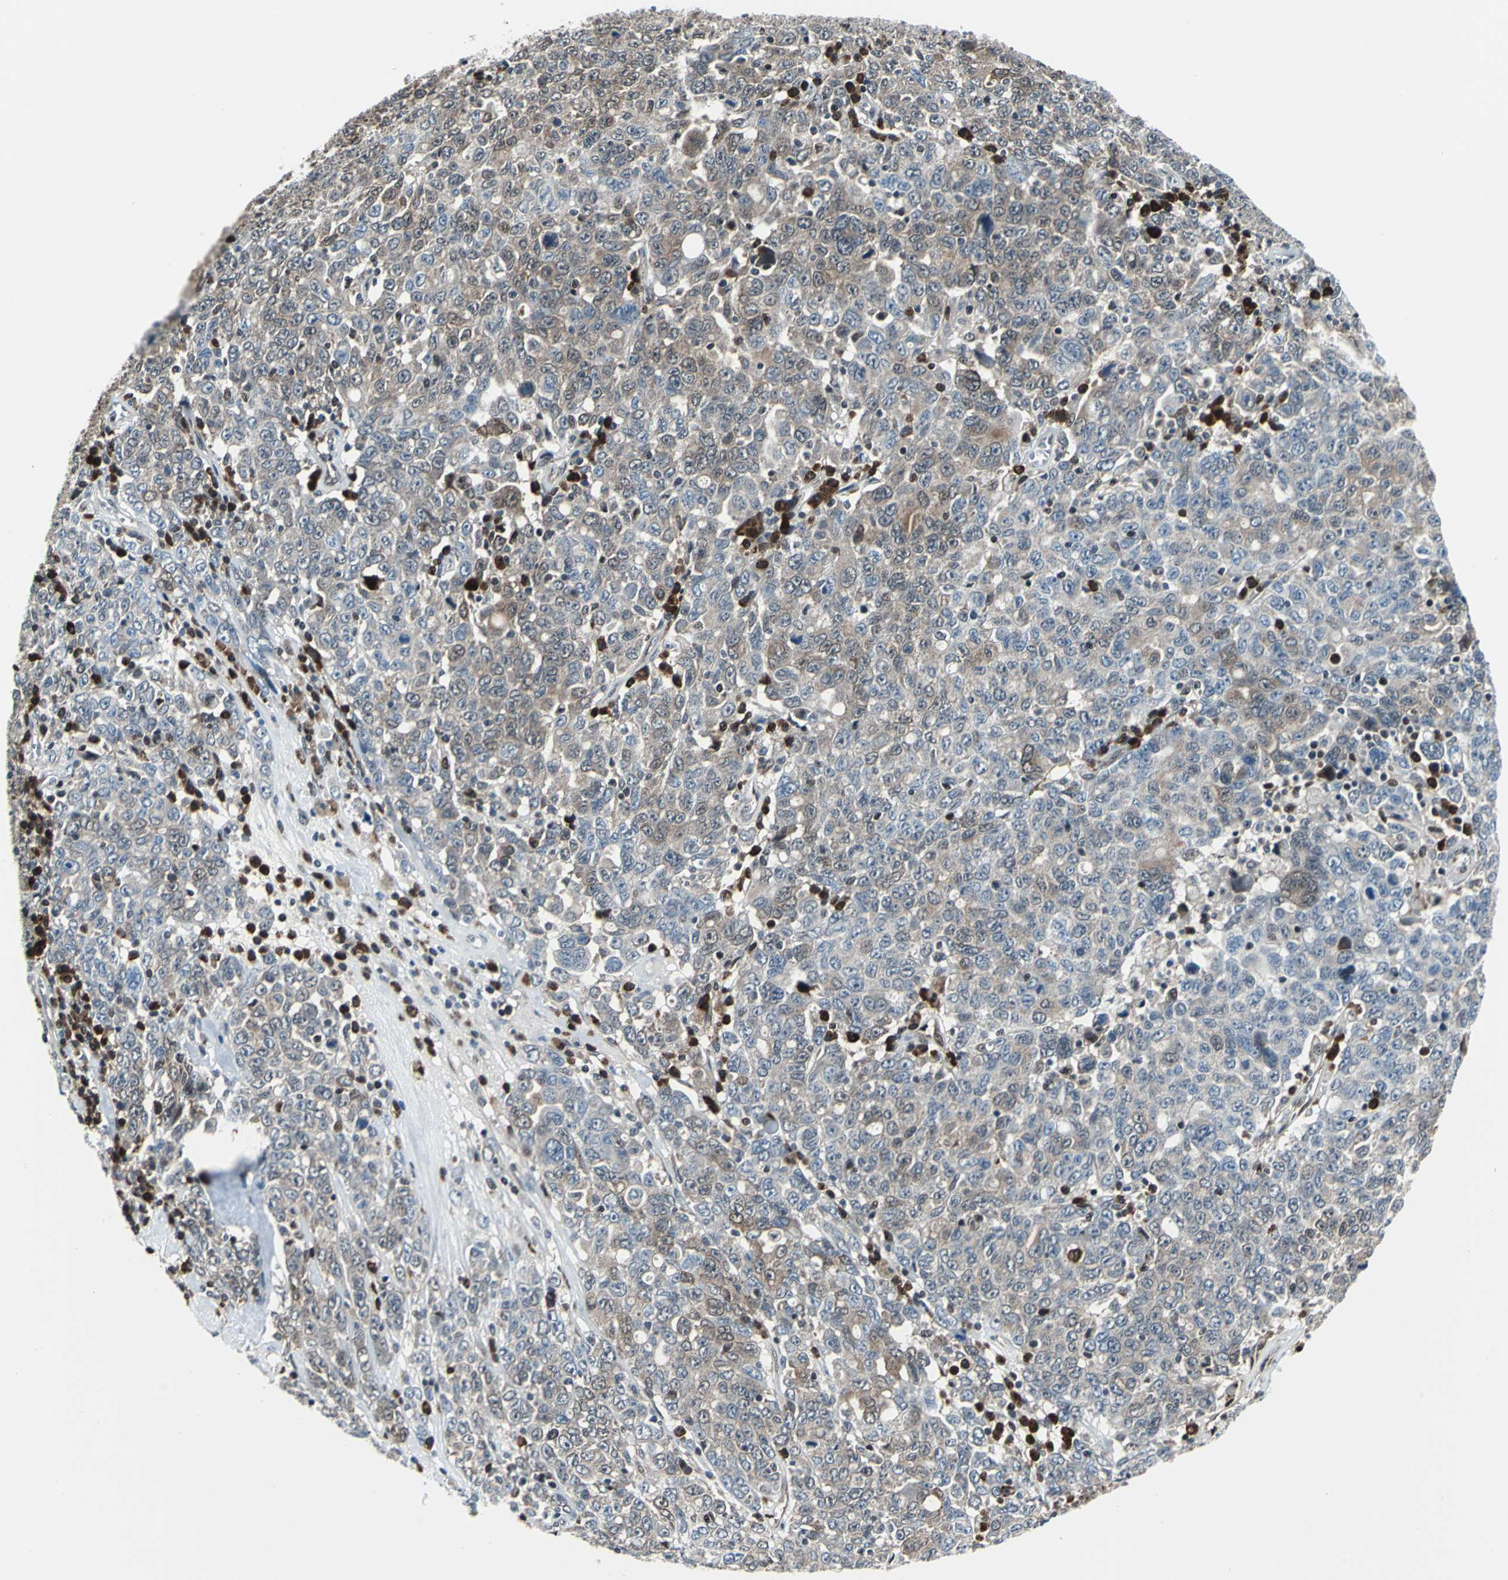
{"staining": {"intensity": "moderate", "quantity": ">75%", "location": "cytoplasmic/membranous"}, "tissue": "ovarian cancer", "cell_type": "Tumor cells", "image_type": "cancer", "snomed": [{"axis": "morphology", "description": "Carcinoma, endometroid"}, {"axis": "topography", "description": "Ovary"}], "caption": "A histopathology image showing moderate cytoplasmic/membranous positivity in about >75% of tumor cells in ovarian endometroid carcinoma, as visualized by brown immunohistochemical staining.", "gene": "POLR3K", "patient": {"sex": "female", "age": 62}}